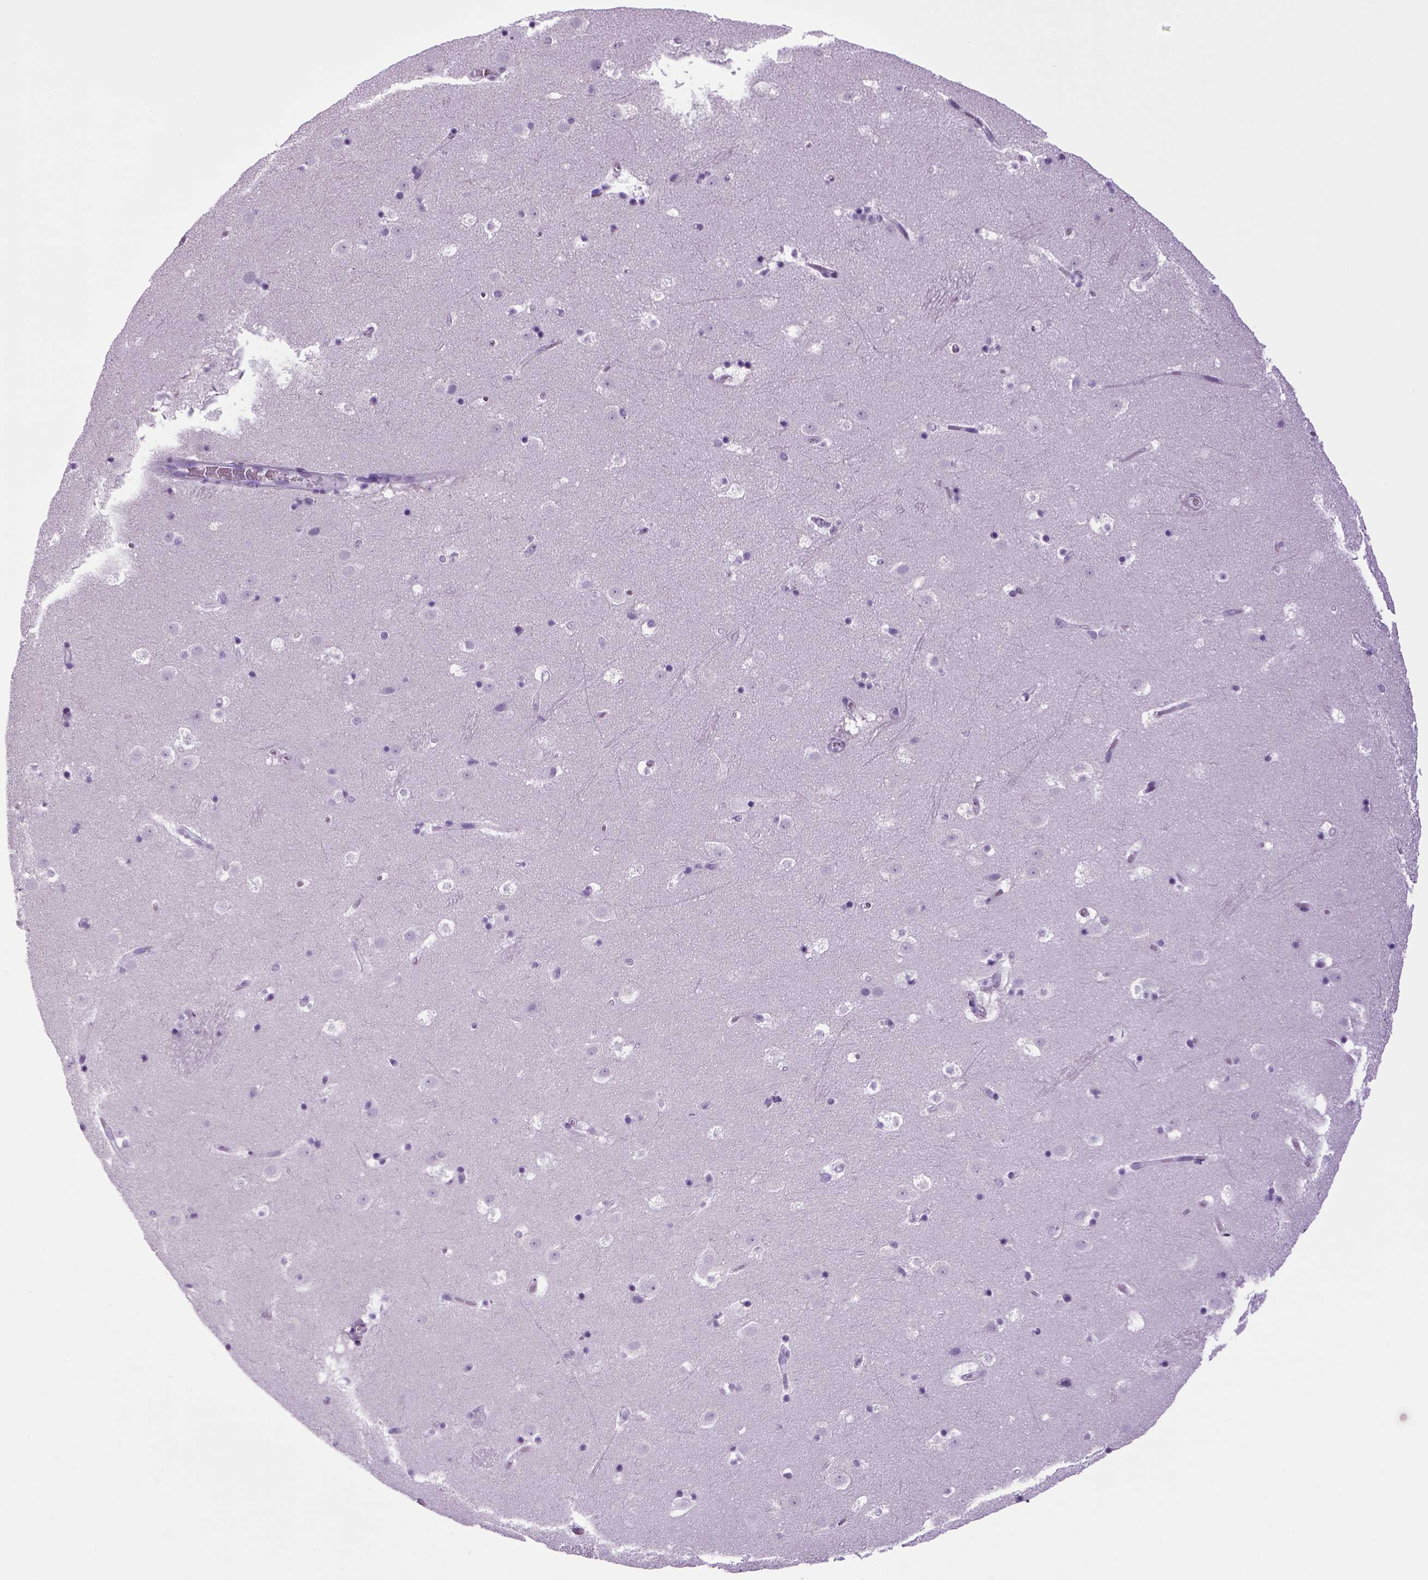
{"staining": {"intensity": "negative", "quantity": "none", "location": "none"}, "tissue": "caudate", "cell_type": "Glial cells", "image_type": "normal", "snomed": [{"axis": "morphology", "description": "Normal tissue, NOS"}, {"axis": "topography", "description": "Lateral ventricle wall"}], "caption": "Immunohistochemistry micrograph of normal caudate: caudate stained with DAB (3,3'-diaminobenzidine) exhibits no significant protein positivity in glial cells.", "gene": "HMCN2", "patient": {"sex": "male", "age": 37}}